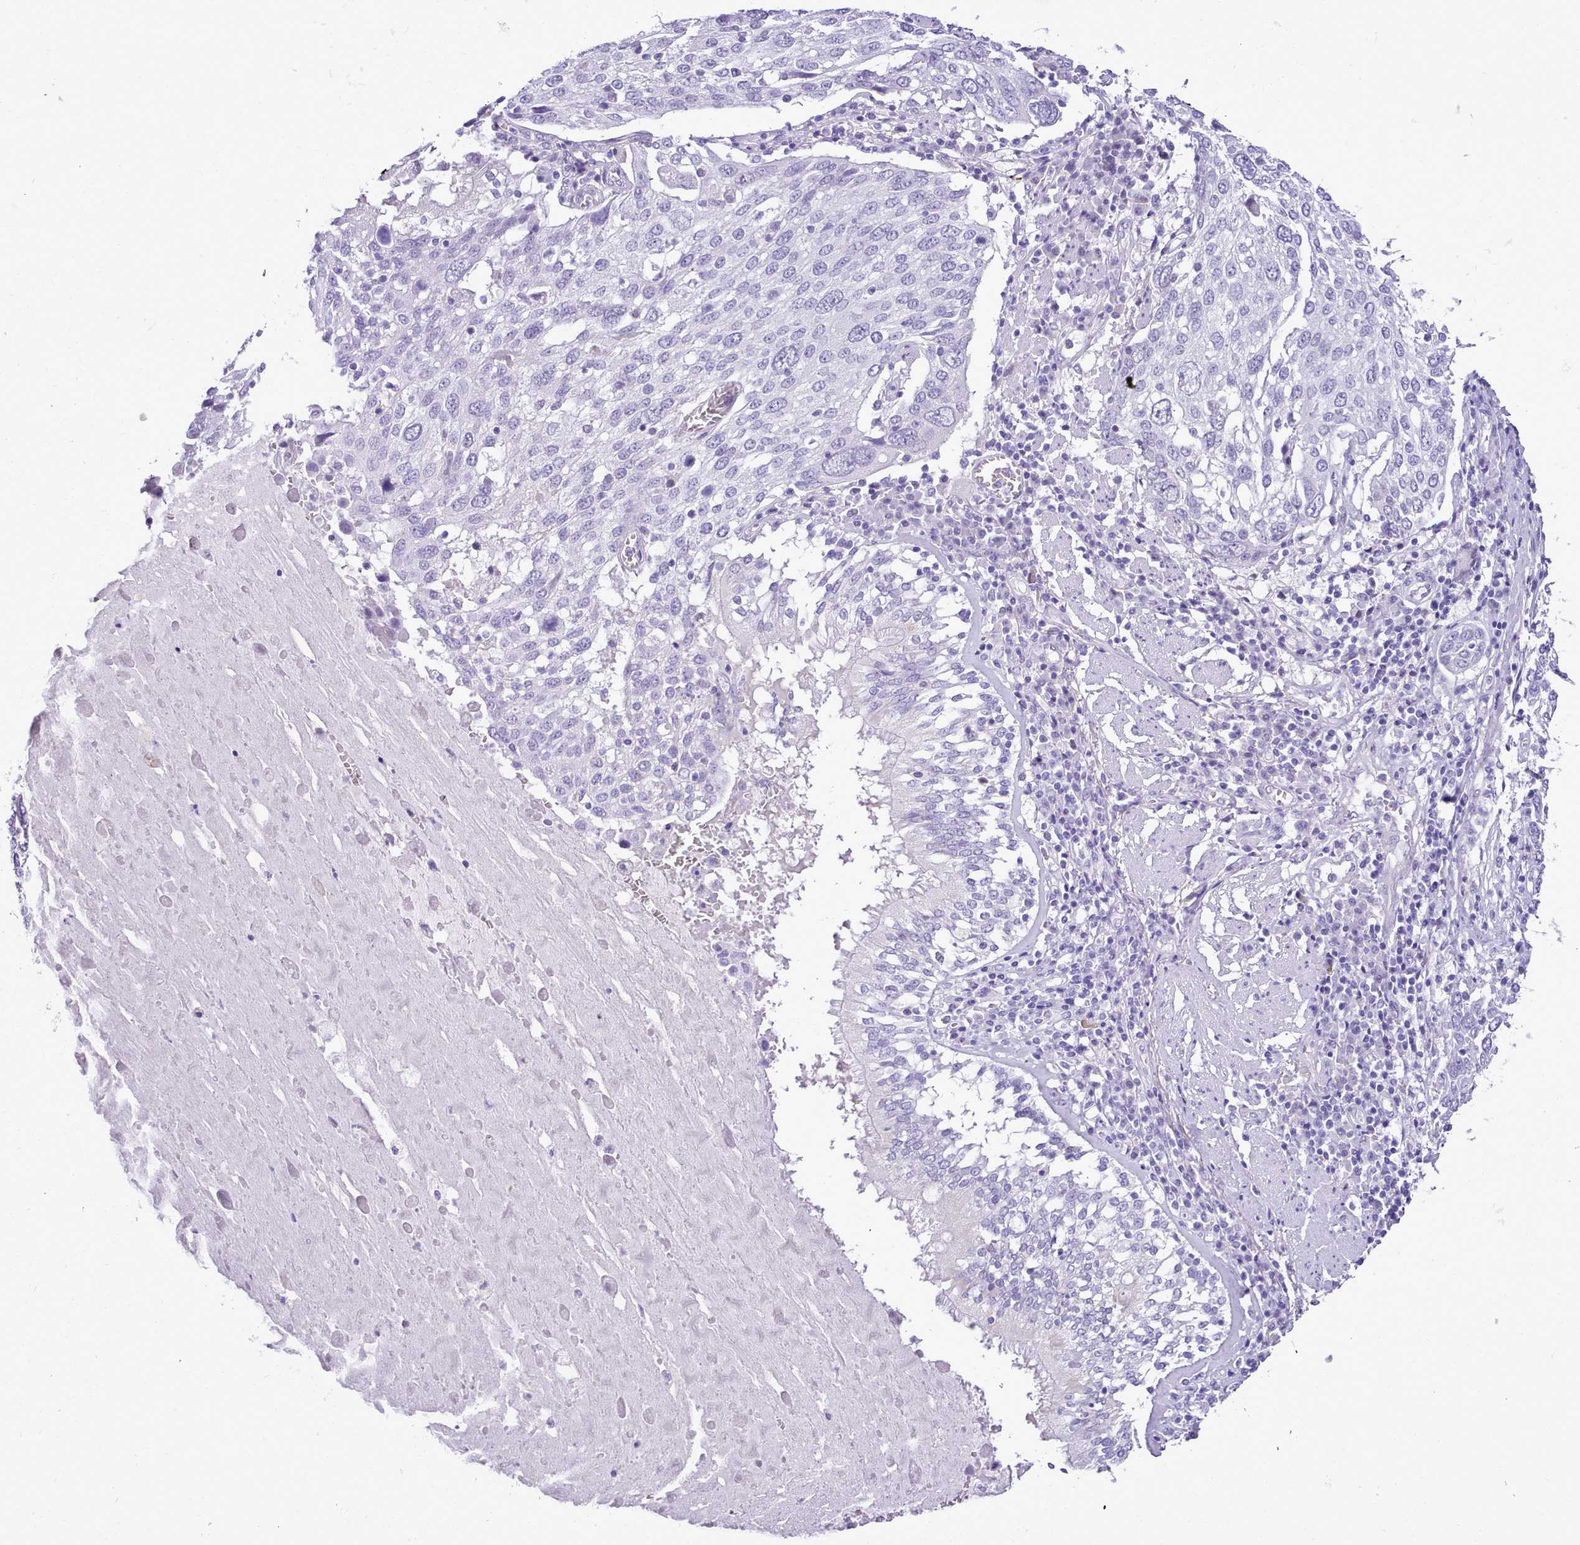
{"staining": {"intensity": "negative", "quantity": "none", "location": "none"}, "tissue": "lung cancer", "cell_type": "Tumor cells", "image_type": "cancer", "snomed": [{"axis": "morphology", "description": "Squamous cell carcinoma, NOS"}, {"axis": "topography", "description": "Lung"}], "caption": "The photomicrograph exhibits no significant staining in tumor cells of squamous cell carcinoma (lung).", "gene": "LRRC37A", "patient": {"sex": "male", "age": 65}}